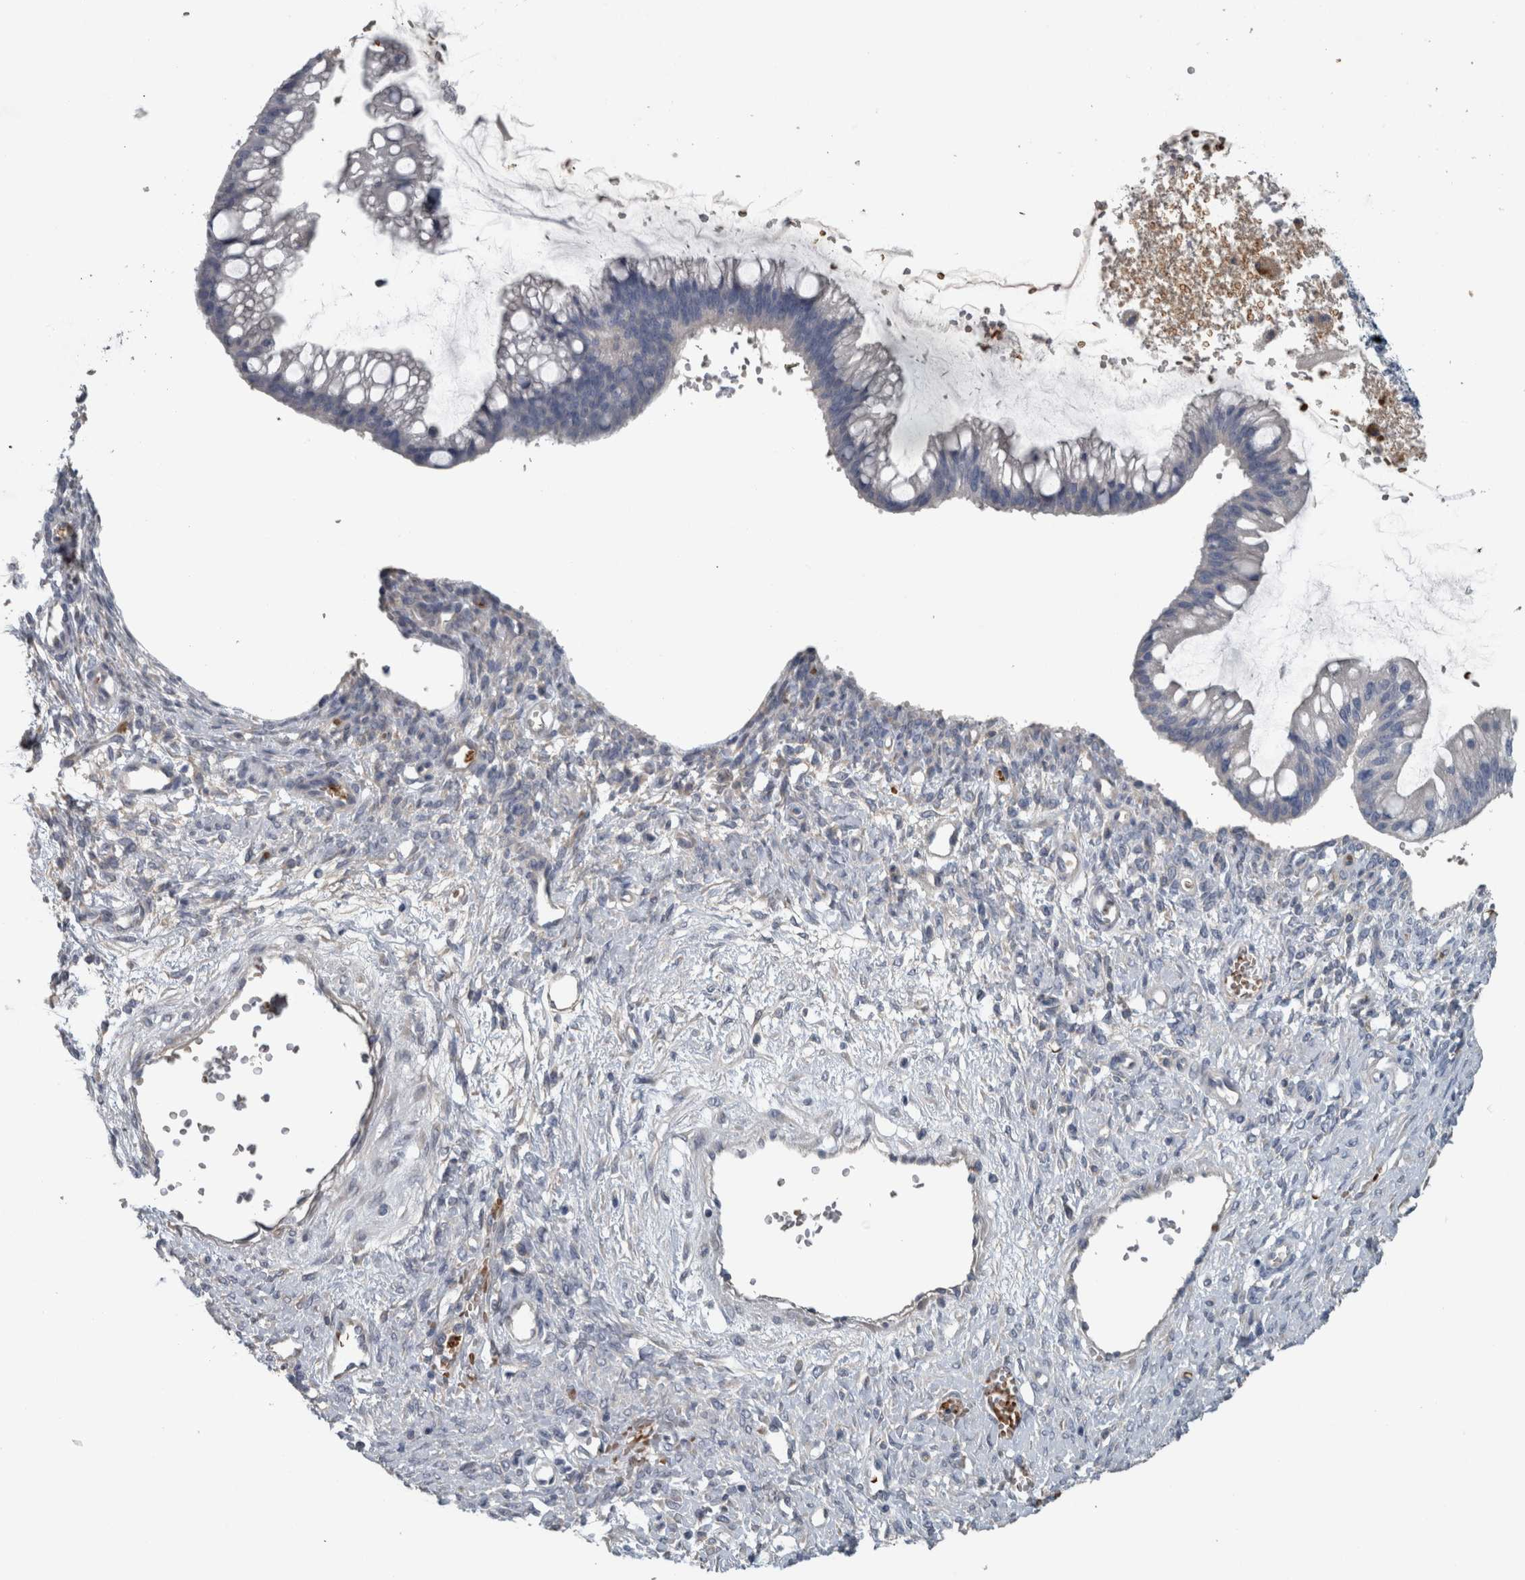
{"staining": {"intensity": "negative", "quantity": "none", "location": "none"}, "tissue": "ovarian cancer", "cell_type": "Tumor cells", "image_type": "cancer", "snomed": [{"axis": "morphology", "description": "Cystadenocarcinoma, mucinous, NOS"}, {"axis": "topography", "description": "Ovary"}], "caption": "IHC histopathology image of ovarian cancer (mucinous cystadenocarcinoma) stained for a protein (brown), which demonstrates no staining in tumor cells.", "gene": "SH3GL2", "patient": {"sex": "female", "age": 73}}